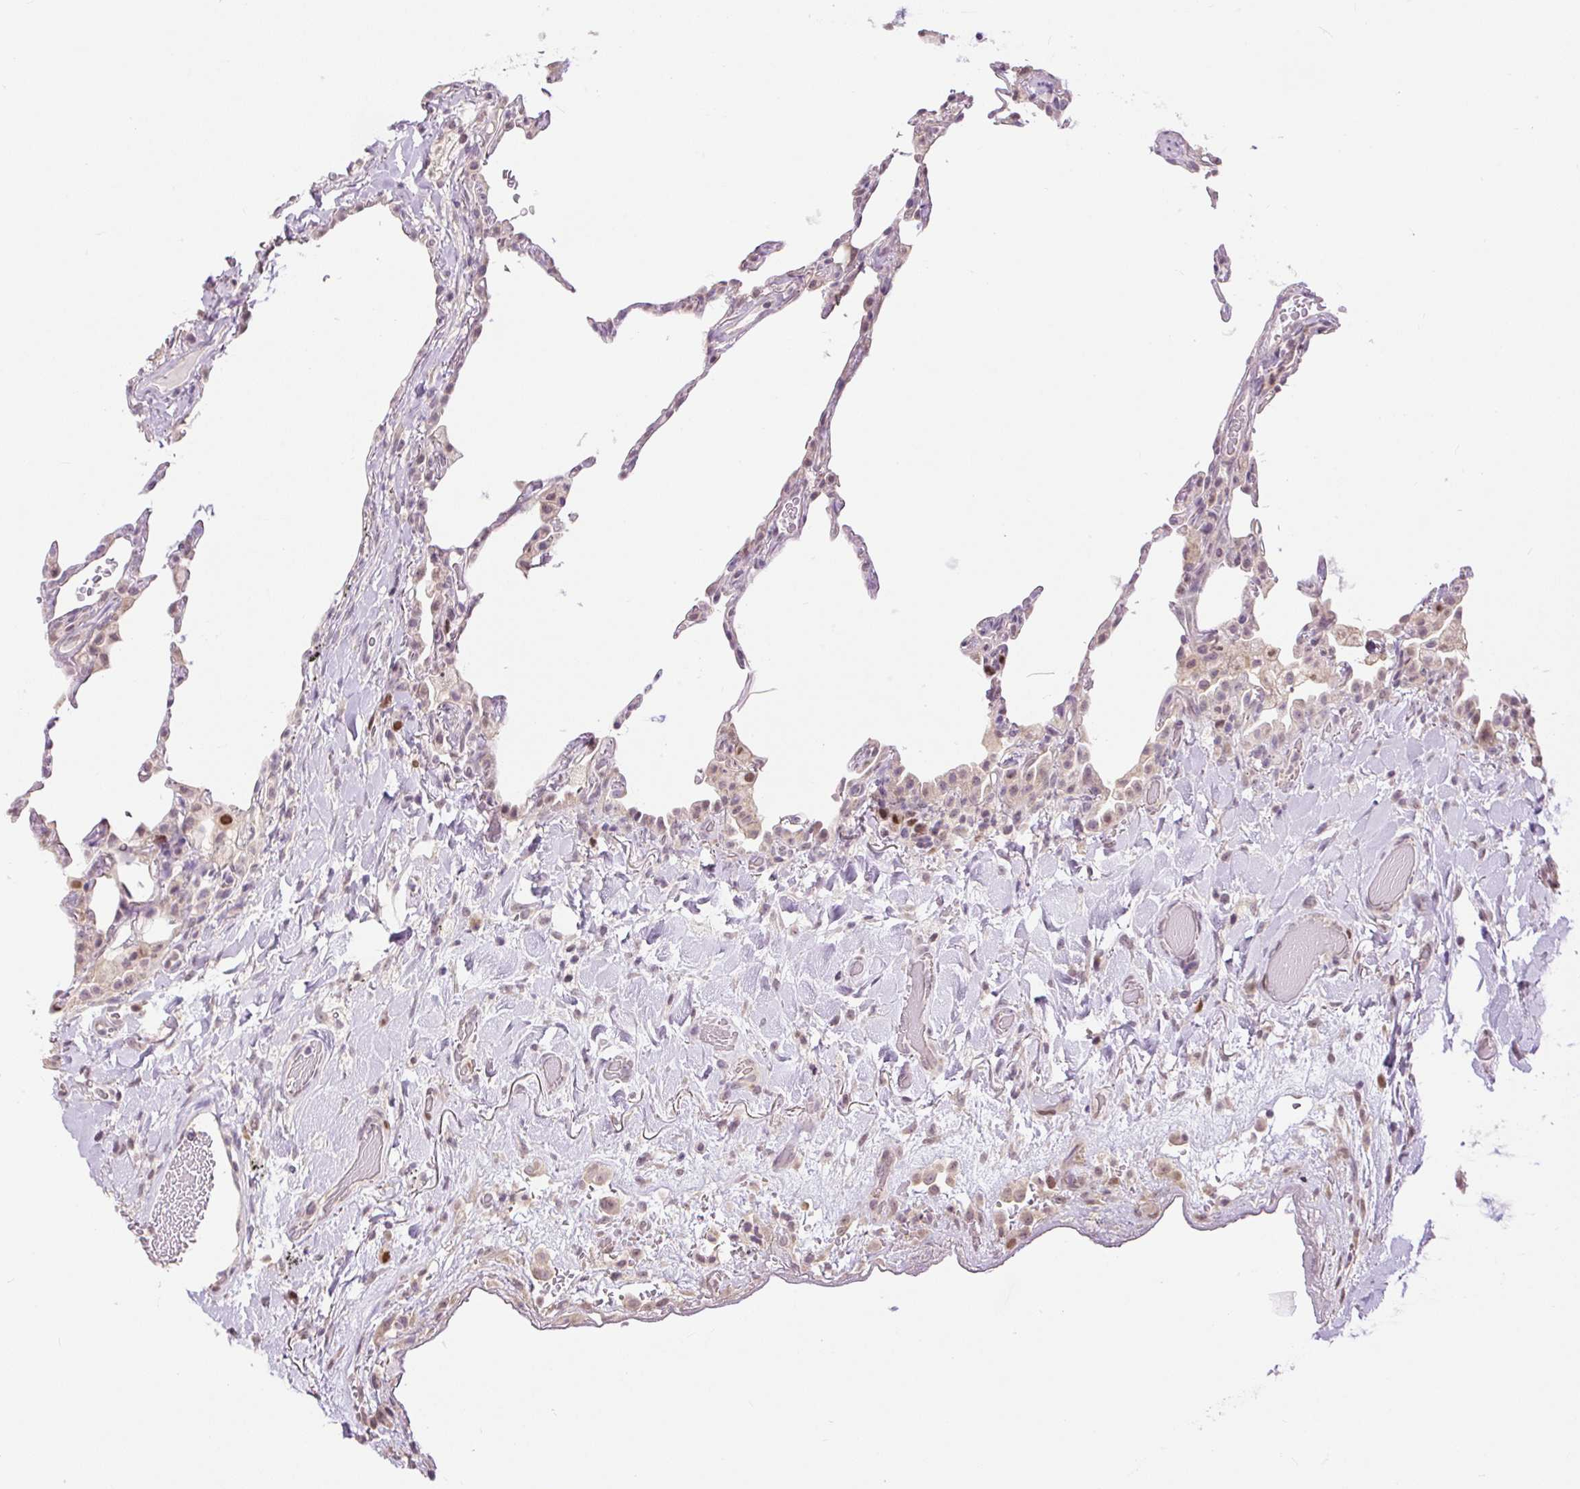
{"staining": {"intensity": "negative", "quantity": "none", "location": "none"}, "tissue": "lung", "cell_type": "Alveolar cells", "image_type": "normal", "snomed": [{"axis": "morphology", "description": "Normal tissue, NOS"}, {"axis": "topography", "description": "Lung"}], "caption": "The immunohistochemistry image has no significant staining in alveolar cells of lung. (Stains: DAB (3,3'-diaminobenzidine) immunohistochemistry (IHC) with hematoxylin counter stain, Microscopy: brightfield microscopy at high magnification).", "gene": "RACGAP1", "patient": {"sex": "female", "age": 57}}